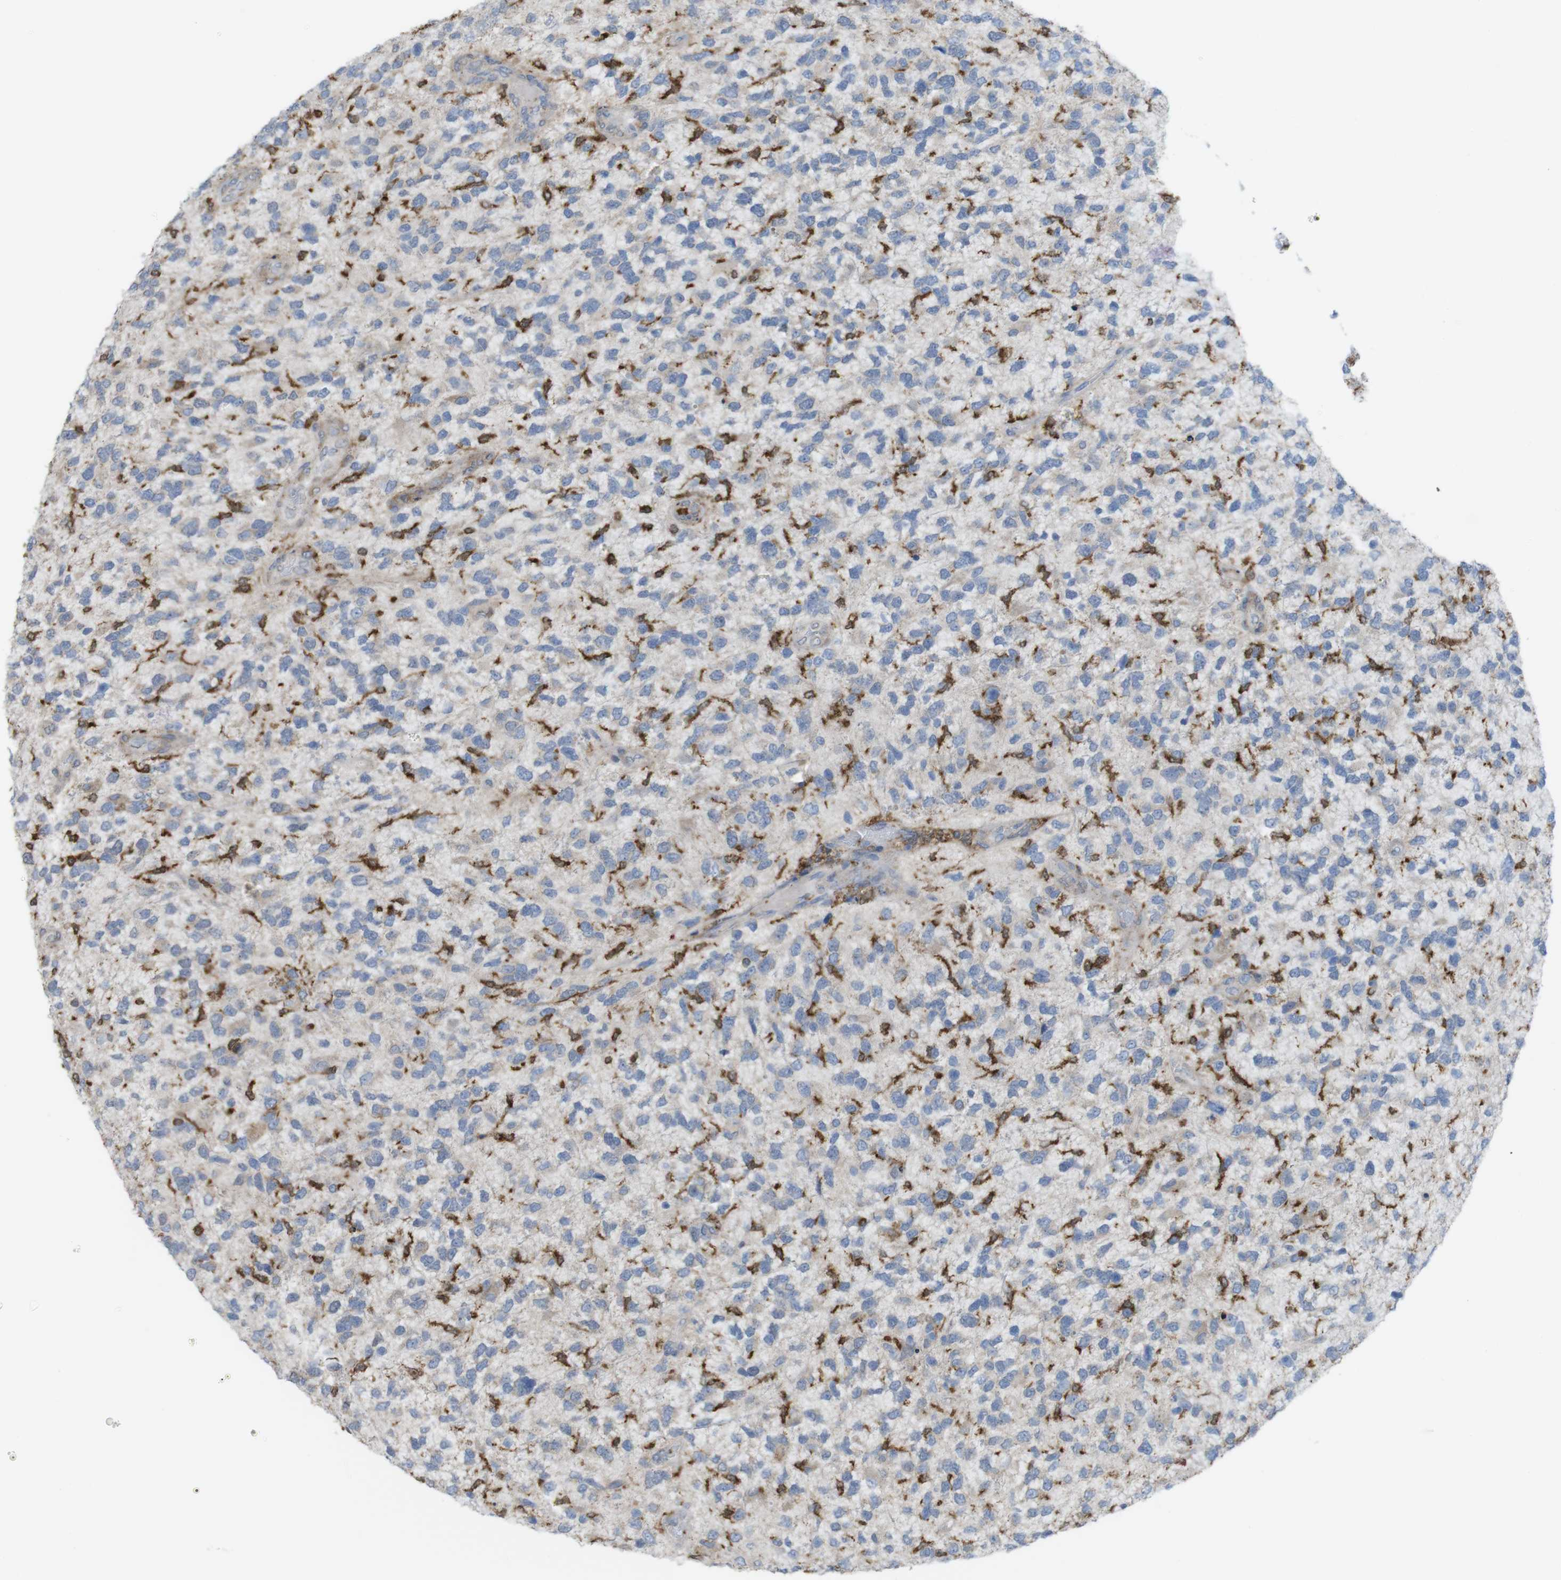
{"staining": {"intensity": "moderate", "quantity": "<25%", "location": "cytoplasmic/membranous"}, "tissue": "glioma", "cell_type": "Tumor cells", "image_type": "cancer", "snomed": [{"axis": "morphology", "description": "Glioma, malignant, High grade"}, {"axis": "topography", "description": "Brain"}], "caption": "Malignant glioma (high-grade) stained for a protein (brown) shows moderate cytoplasmic/membranous positive staining in approximately <25% of tumor cells.", "gene": "PRKCD", "patient": {"sex": "female", "age": 58}}